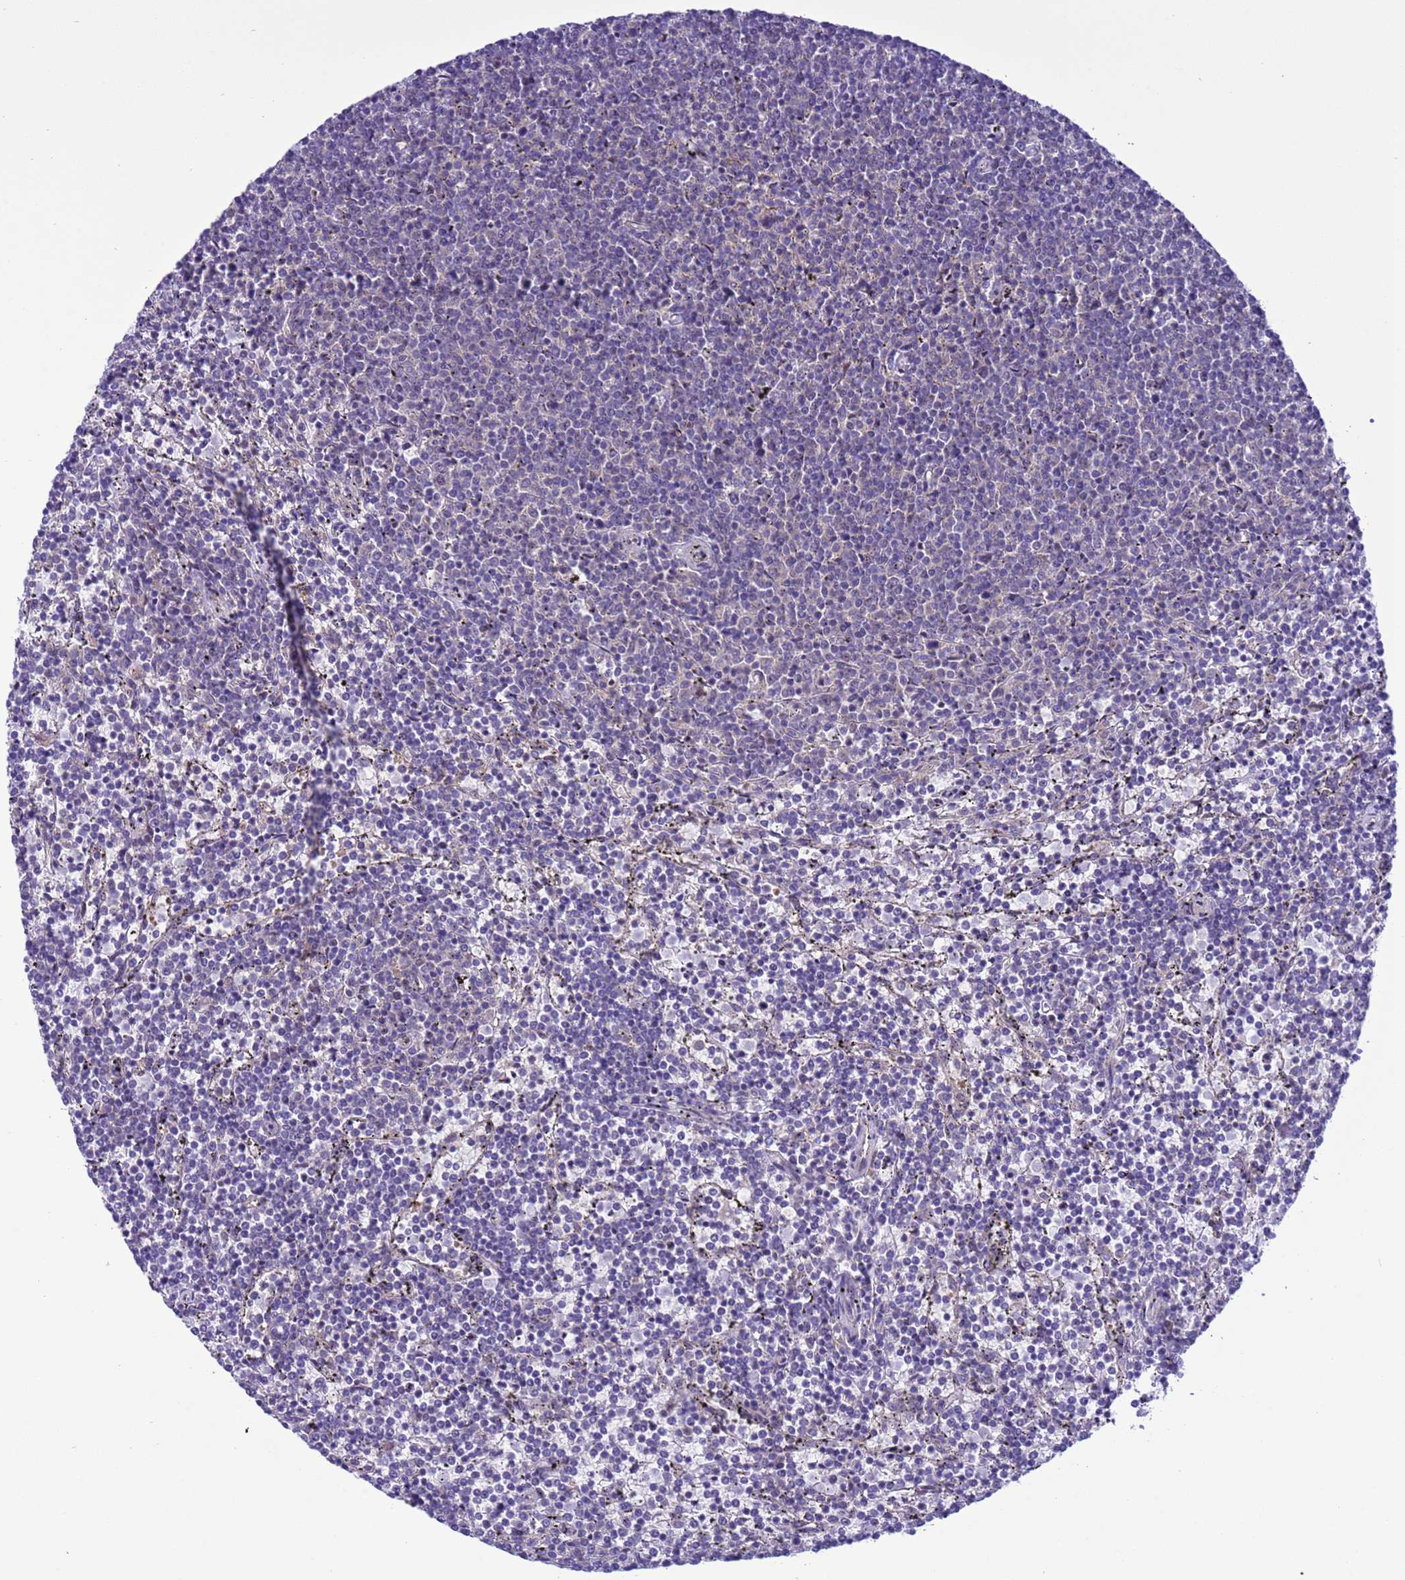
{"staining": {"intensity": "negative", "quantity": "none", "location": "none"}, "tissue": "lymphoma", "cell_type": "Tumor cells", "image_type": "cancer", "snomed": [{"axis": "morphology", "description": "Malignant lymphoma, non-Hodgkin's type, Low grade"}, {"axis": "topography", "description": "Spleen"}], "caption": "Tumor cells show no significant positivity in lymphoma.", "gene": "RASD1", "patient": {"sex": "female", "age": 50}}